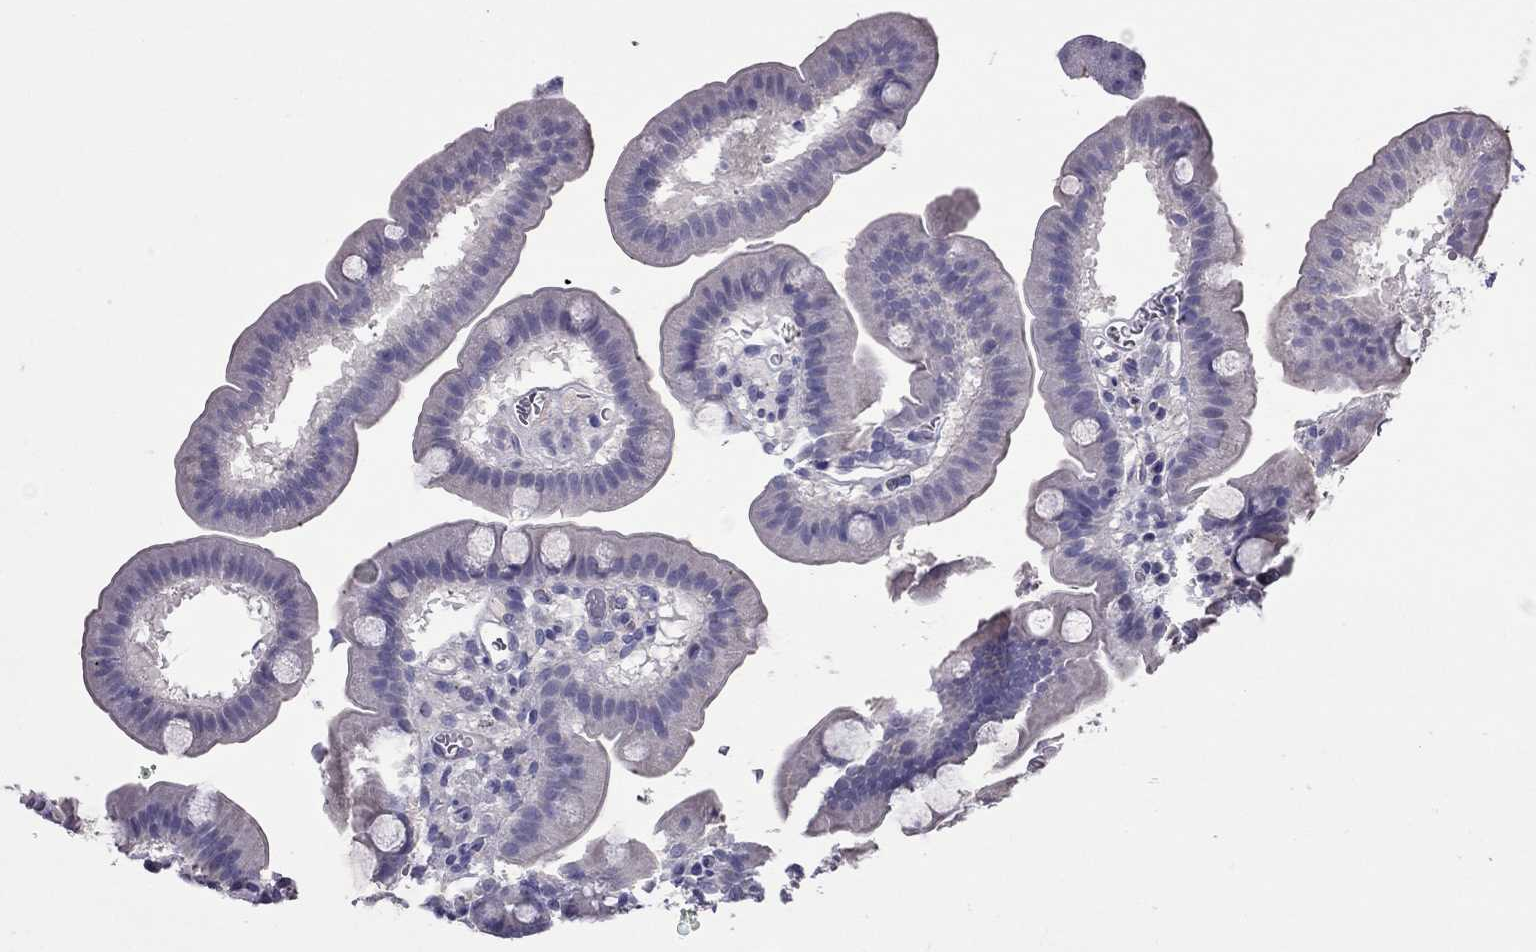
{"staining": {"intensity": "negative", "quantity": "none", "location": "none"}, "tissue": "duodenum", "cell_type": "Glandular cells", "image_type": "normal", "snomed": [{"axis": "morphology", "description": "Normal tissue, NOS"}, {"axis": "topography", "description": "Duodenum"}], "caption": "IHC photomicrograph of normal duodenum stained for a protein (brown), which reveals no positivity in glandular cells. Brightfield microscopy of immunohistochemistry (IHC) stained with DAB (brown) and hematoxylin (blue), captured at high magnification.", "gene": "FEZ1", "patient": {"sex": "male", "age": 59}}